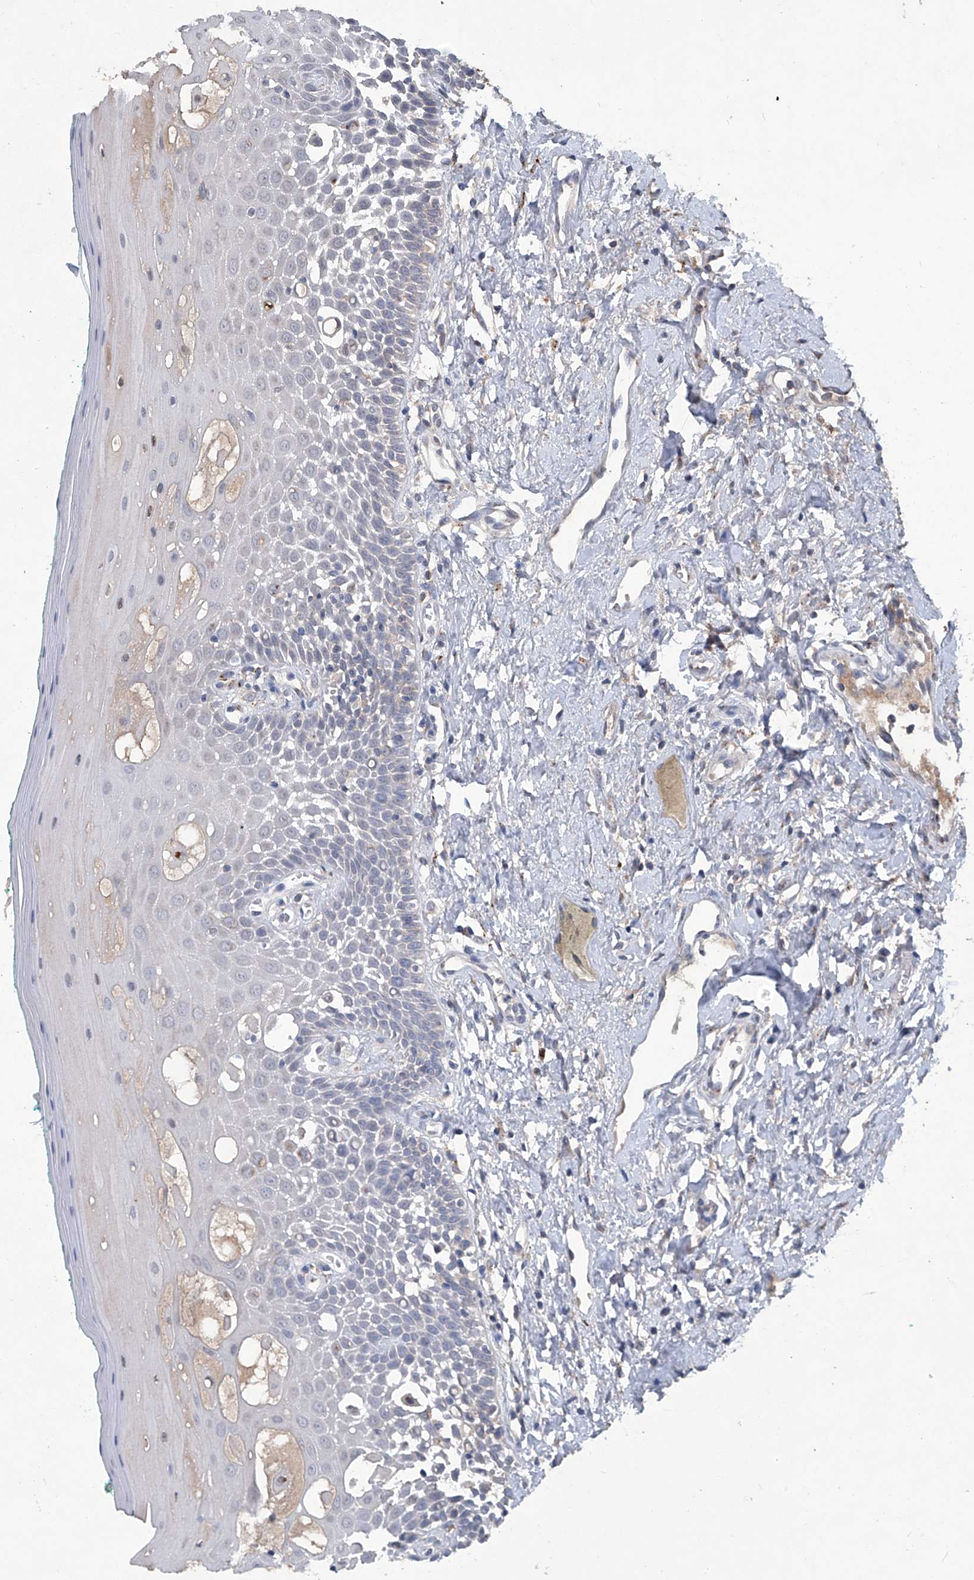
{"staining": {"intensity": "negative", "quantity": "none", "location": "none"}, "tissue": "oral mucosa", "cell_type": "Squamous epithelial cells", "image_type": "normal", "snomed": [{"axis": "morphology", "description": "Normal tissue, NOS"}, {"axis": "topography", "description": "Oral tissue"}], "caption": "Image shows no protein staining in squamous epithelial cells of normal oral mucosa. (DAB immunohistochemistry (IHC) visualized using brightfield microscopy, high magnification).", "gene": "PCSK5", "patient": {"sex": "female", "age": 70}}